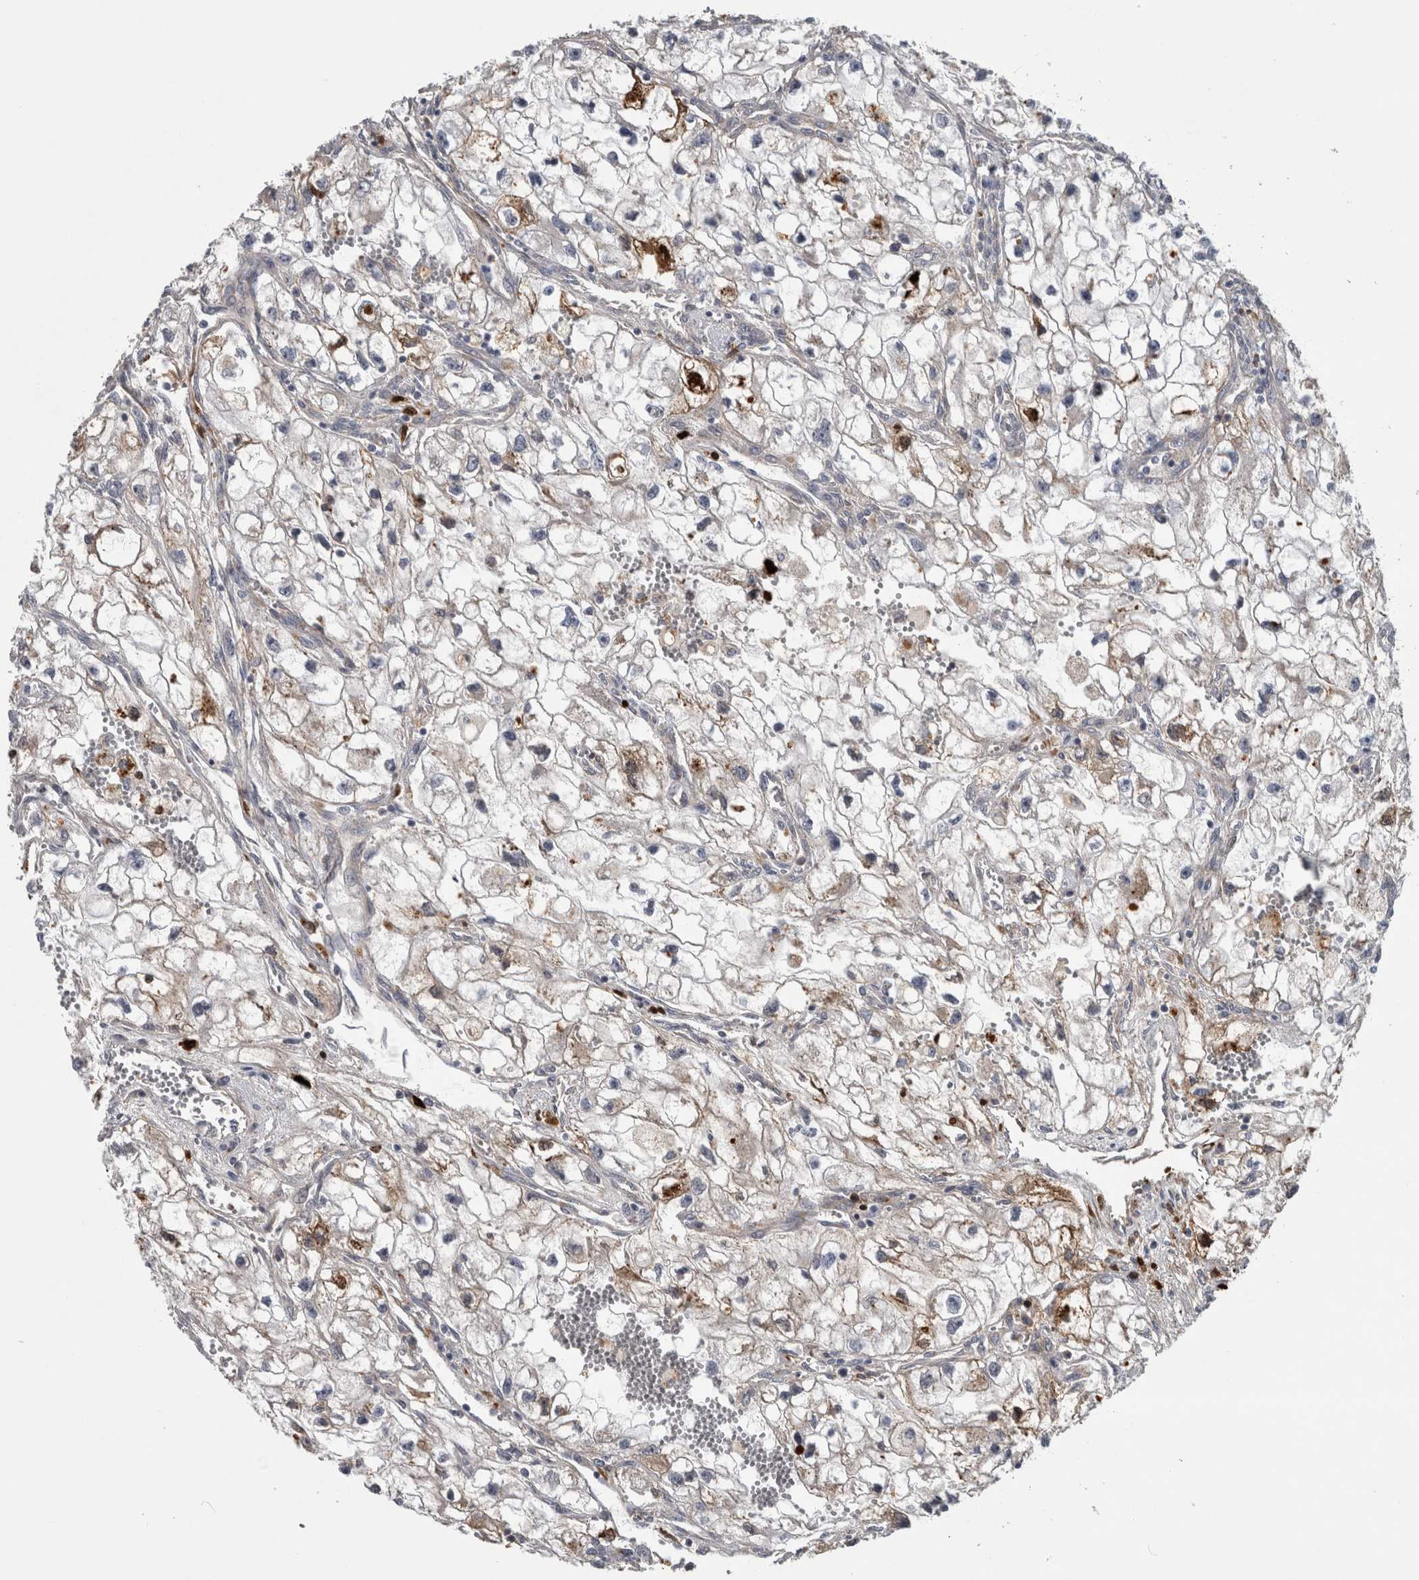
{"staining": {"intensity": "negative", "quantity": "none", "location": "none"}, "tissue": "renal cancer", "cell_type": "Tumor cells", "image_type": "cancer", "snomed": [{"axis": "morphology", "description": "Adenocarcinoma, NOS"}, {"axis": "topography", "description": "Kidney"}], "caption": "Protein analysis of renal cancer (adenocarcinoma) demonstrates no significant expression in tumor cells.", "gene": "ATXN2", "patient": {"sex": "female", "age": 70}}